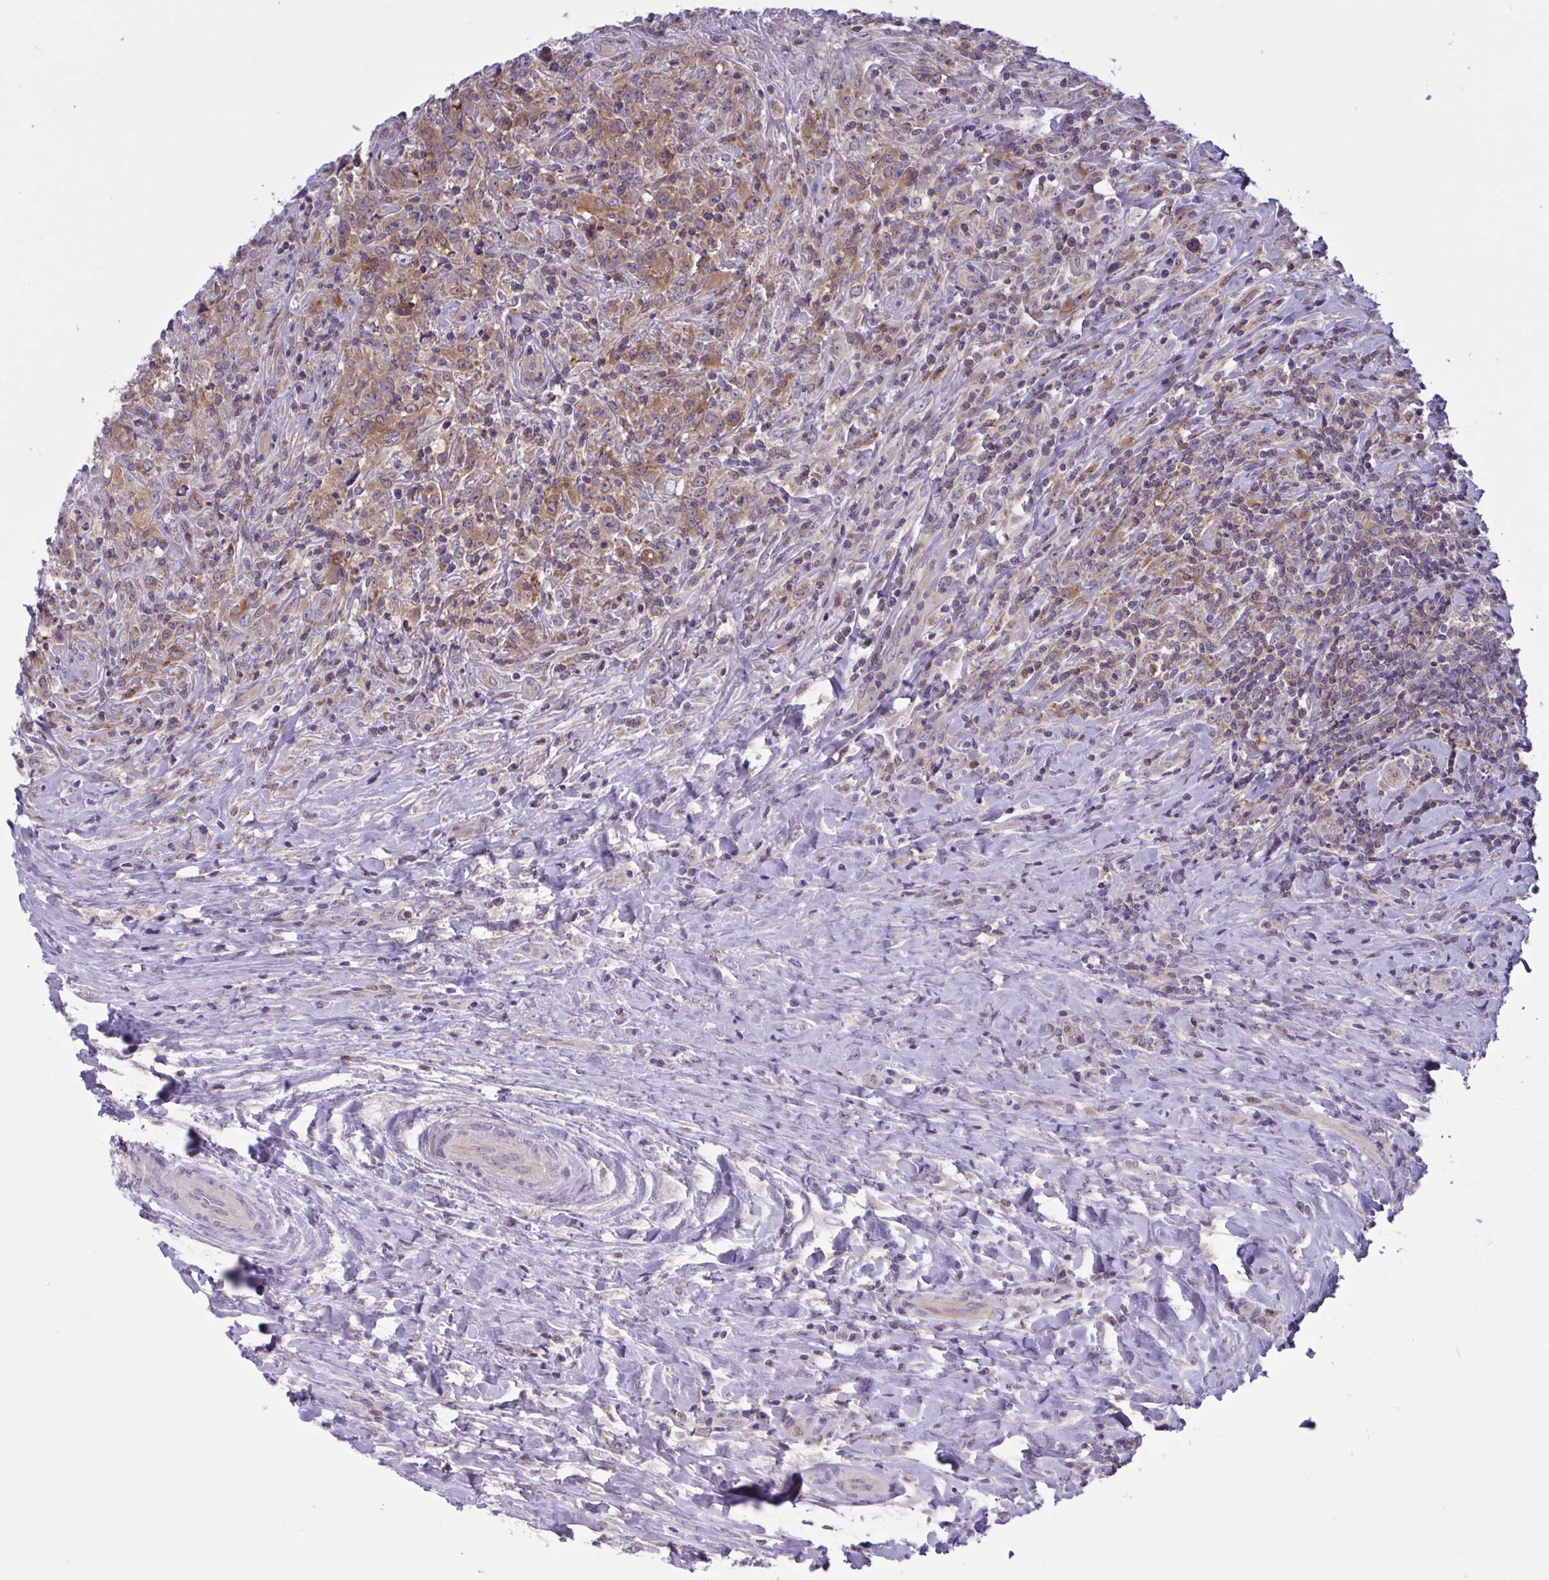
{"staining": {"intensity": "moderate", "quantity": ">75%", "location": "cytoplasmic/membranous"}, "tissue": "lymphoma", "cell_type": "Tumor cells", "image_type": "cancer", "snomed": [{"axis": "morphology", "description": "Hodgkin's disease, NOS"}, {"axis": "topography", "description": "Lymph node"}], "caption": "The micrograph demonstrates immunohistochemical staining of lymphoma. There is moderate cytoplasmic/membranous expression is appreciated in approximately >75% of tumor cells.", "gene": "TANK", "patient": {"sex": "female", "age": 18}}